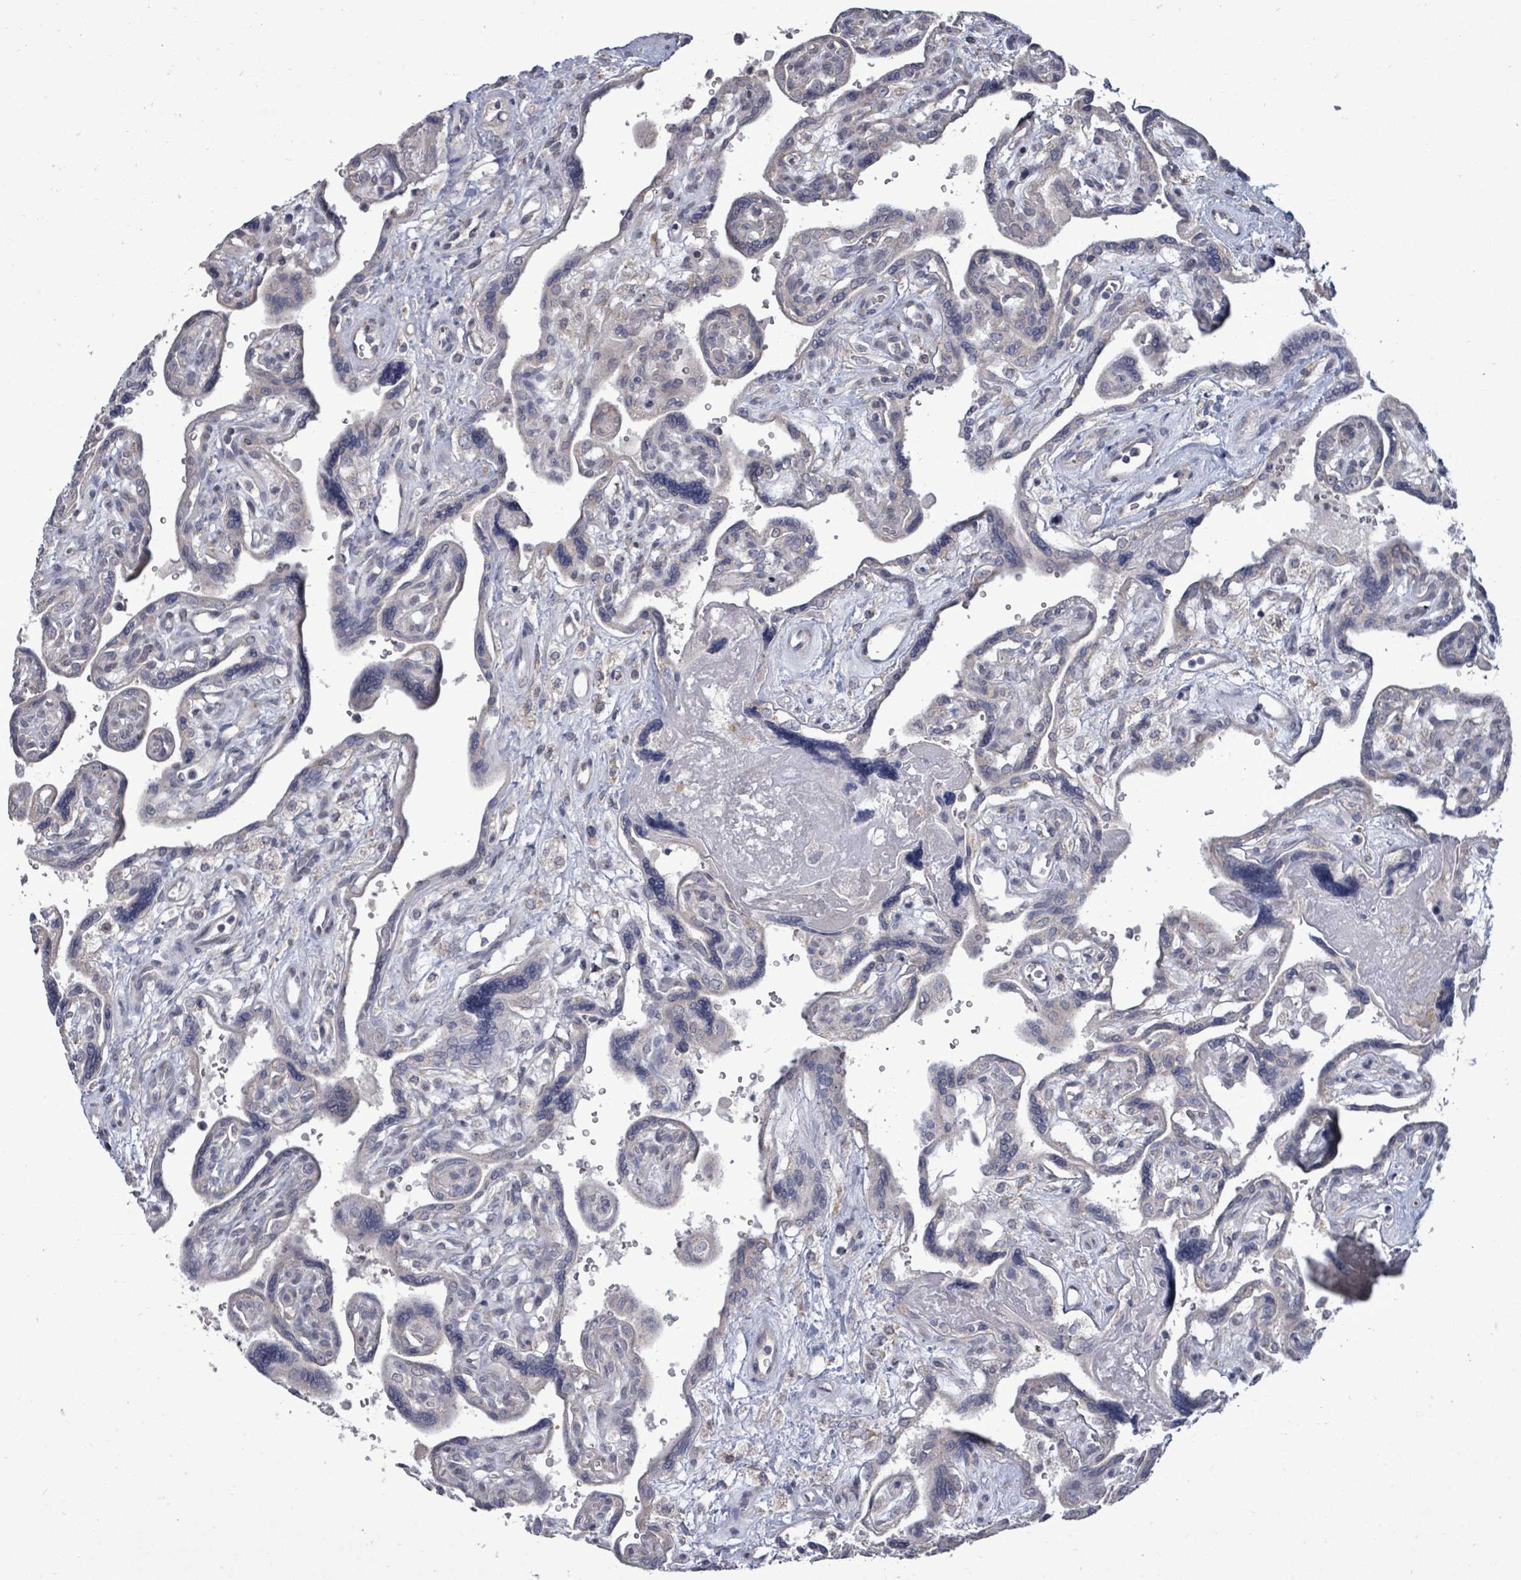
{"staining": {"intensity": "moderate", "quantity": "<25%", "location": "cytoplasmic/membranous"}, "tissue": "placenta", "cell_type": "Decidual cells", "image_type": "normal", "snomed": [{"axis": "morphology", "description": "Normal tissue, NOS"}, {"axis": "topography", "description": "Placenta"}], "caption": "Immunohistochemical staining of unremarkable human placenta displays <25% levels of moderate cytoplasmic/membranous protein staining in approximately <25% of decidual cells.", "gene": "POMGNT2", "patient": {"sex": "female", "age": 39}}